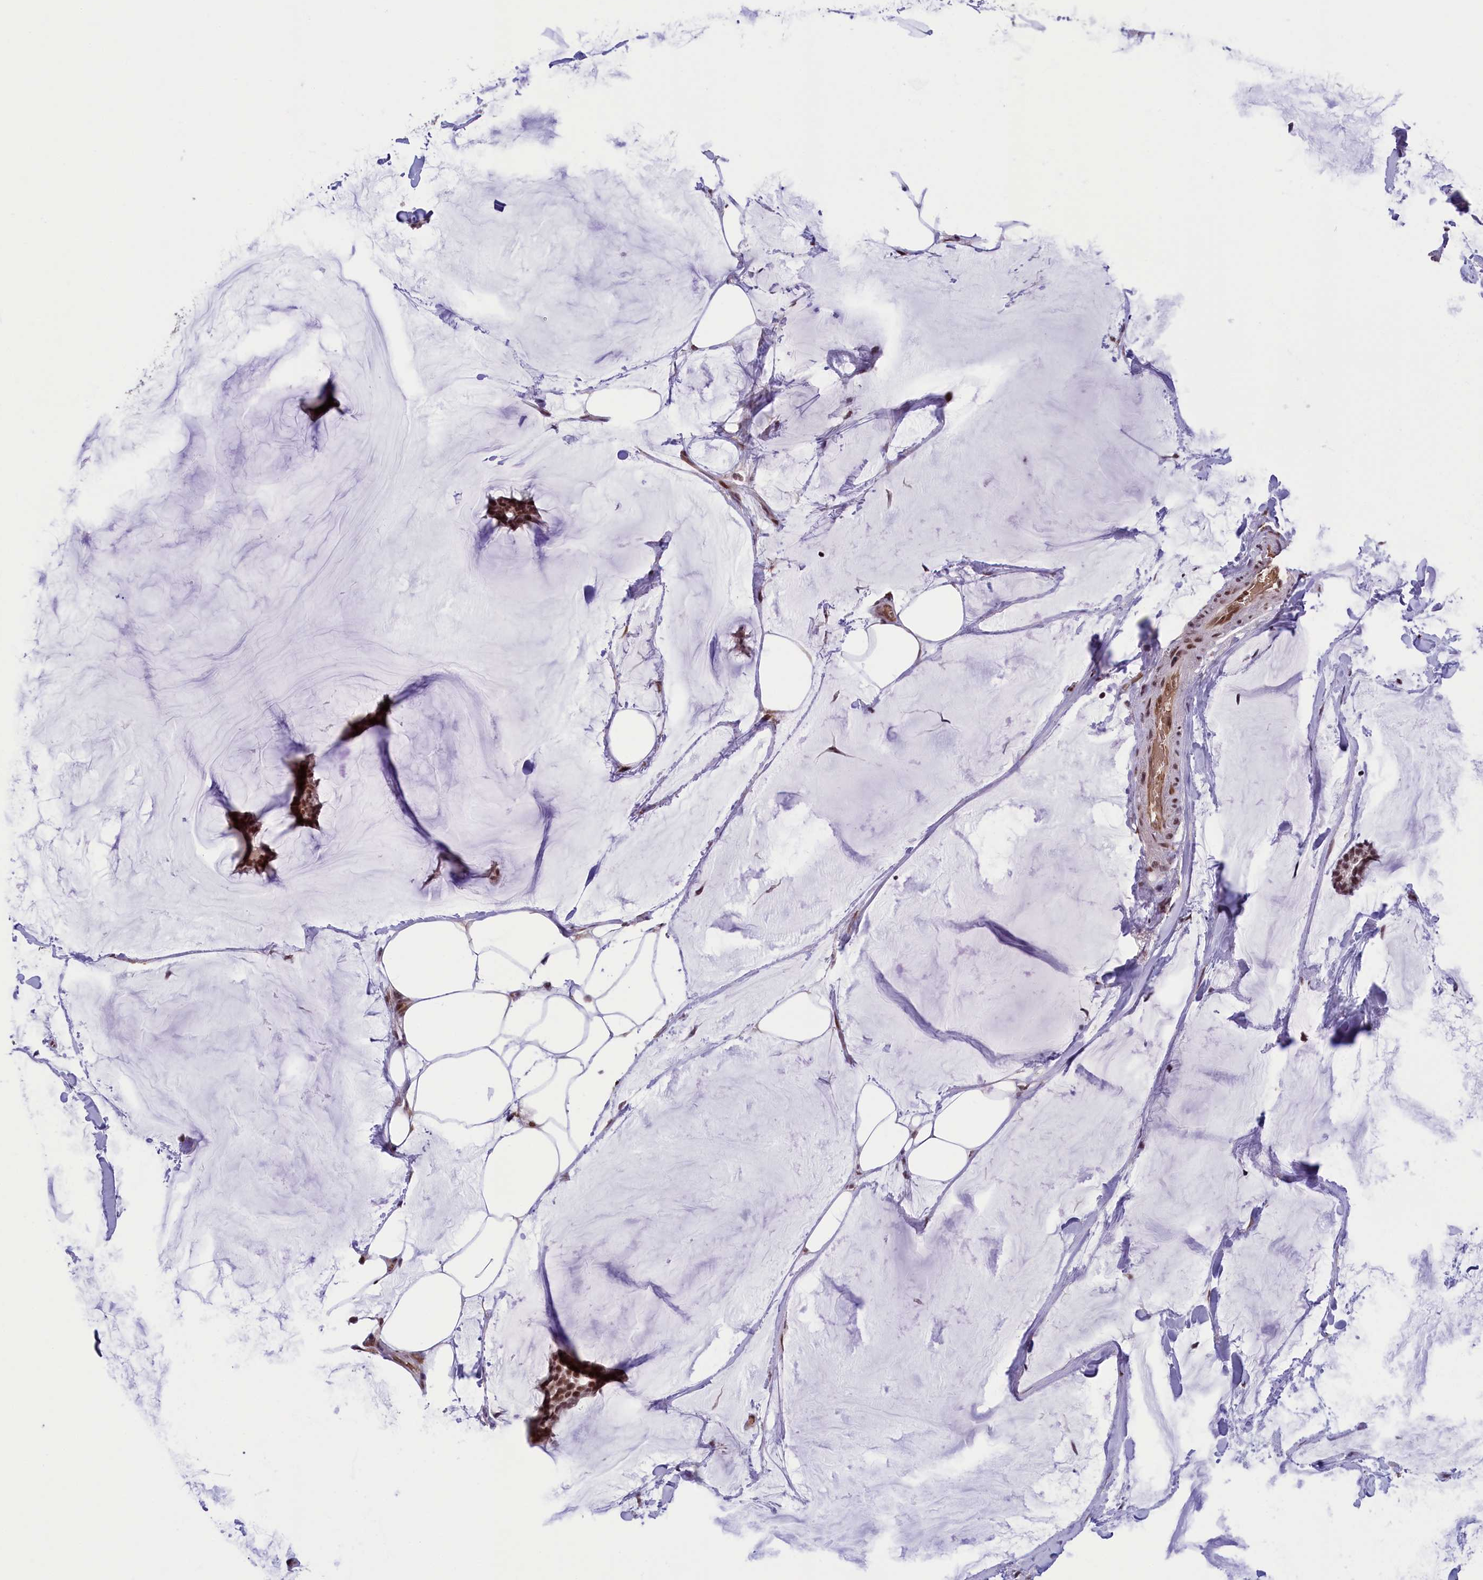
{"staining": {"intensity": "strong", "quantity": ">75%", "location": "nuclear"}, "tissue": "breast cancer", "cell_type": "Tumor cells", "image_type": "cancer", "snomed": [{"axis": "morphology", "description": "Duct carcinoma"}, {"axis": "topography", "description": "Breast"}], "caption": "An immunohistochemistry (IHC) histopathology image of neoplastic tissue is shown. Protein staining in brown labels strong nuclear positivity in breast cancer within tumor cells.", "gene": "MPHOSPH8", "patient": {"sex": "female", "age": 93}}